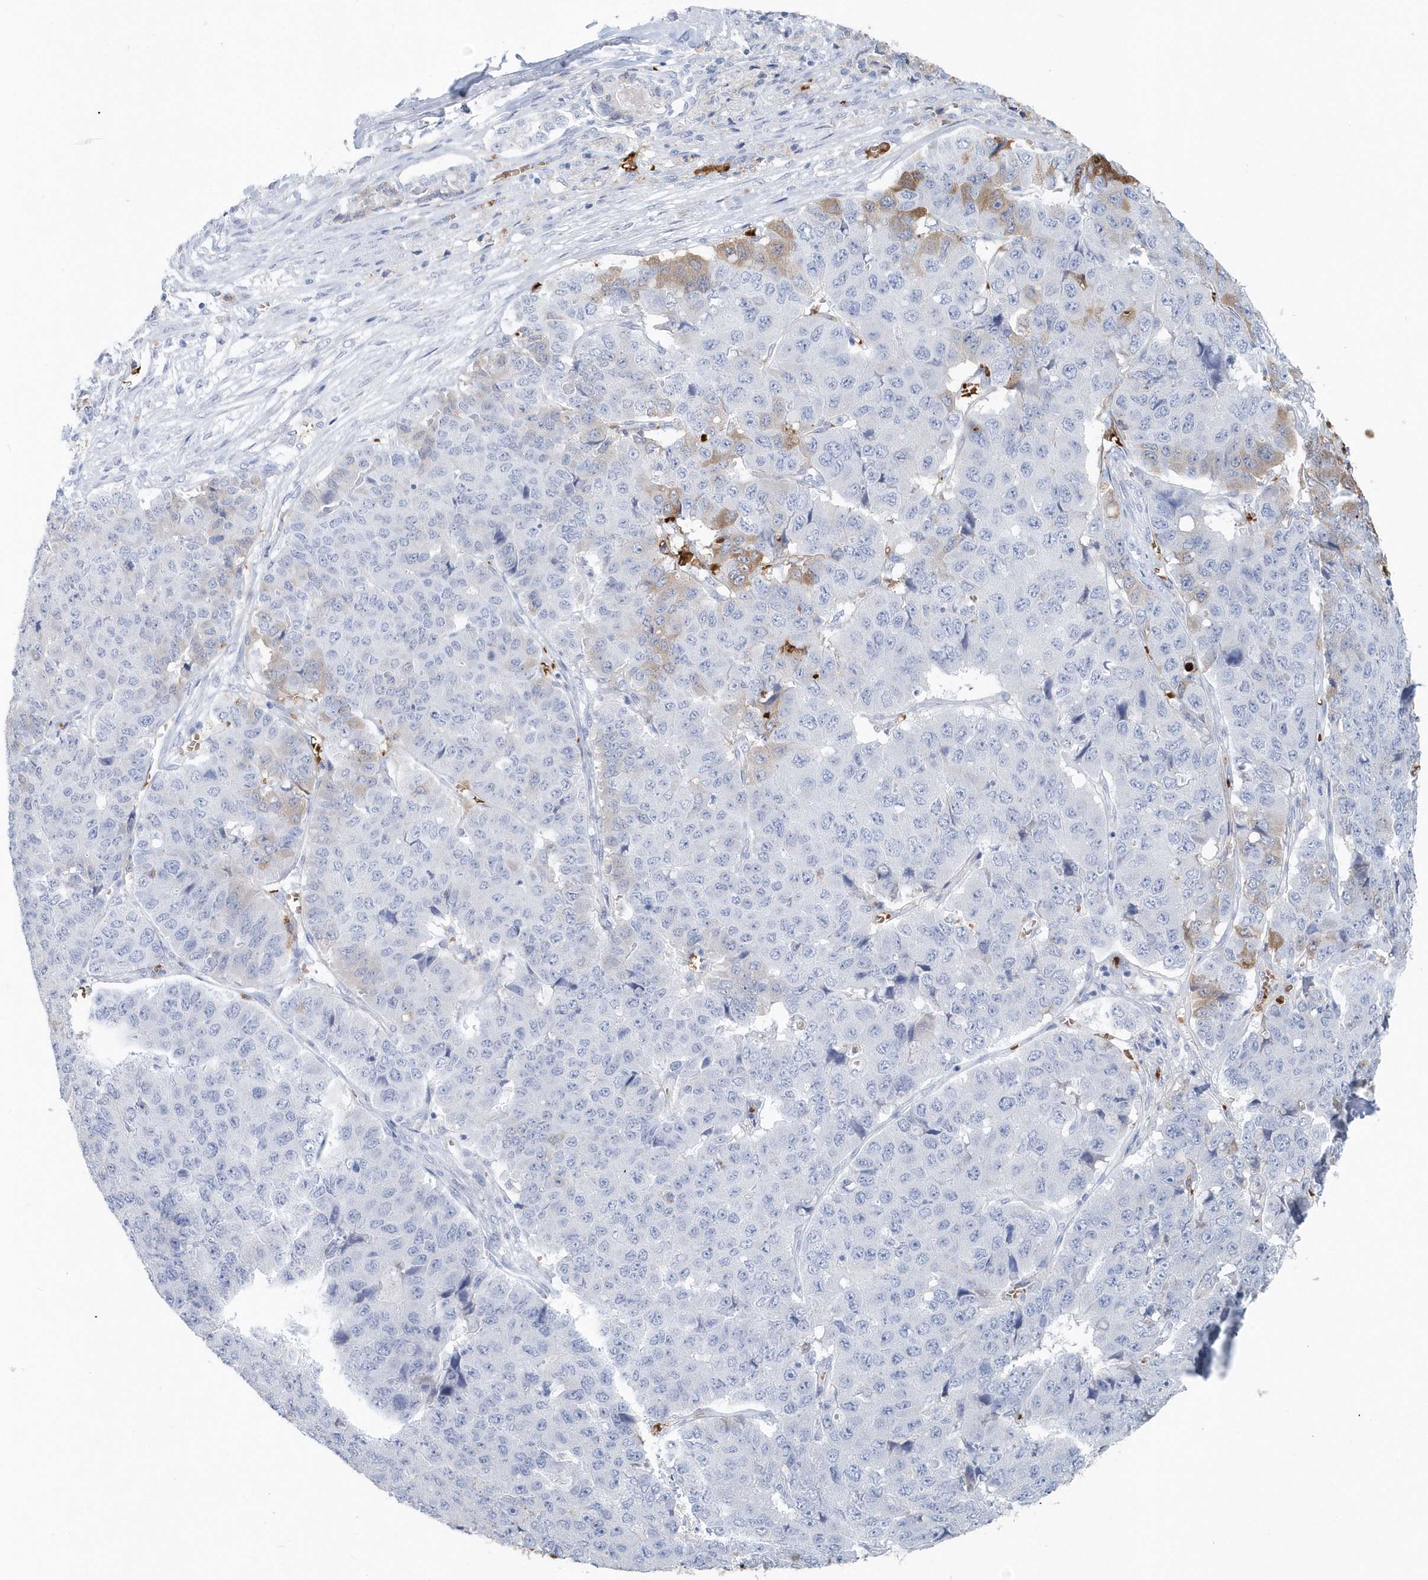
{"staining": {"intensity": "weak", "quantity": "<25%", "location": "cytoplasmic/membranous"}, "tissue": "pancreatic cancer", "cell_type": "Tumor cells", "image_type": "cancer", "snomed": [{"axis": "morphology", "description": "Adenocarcinoma, NOS"}, {"axis": "topography", "description": "Pancreas"}], "caption": "There is no significant positivity in tumor cells of pancreatic adenocarcinoma. (DAB immunohistochemistry with hematoxylin counter stain).", "gene": "HBA2", "patient": {"sex": "male", "age": 50}}